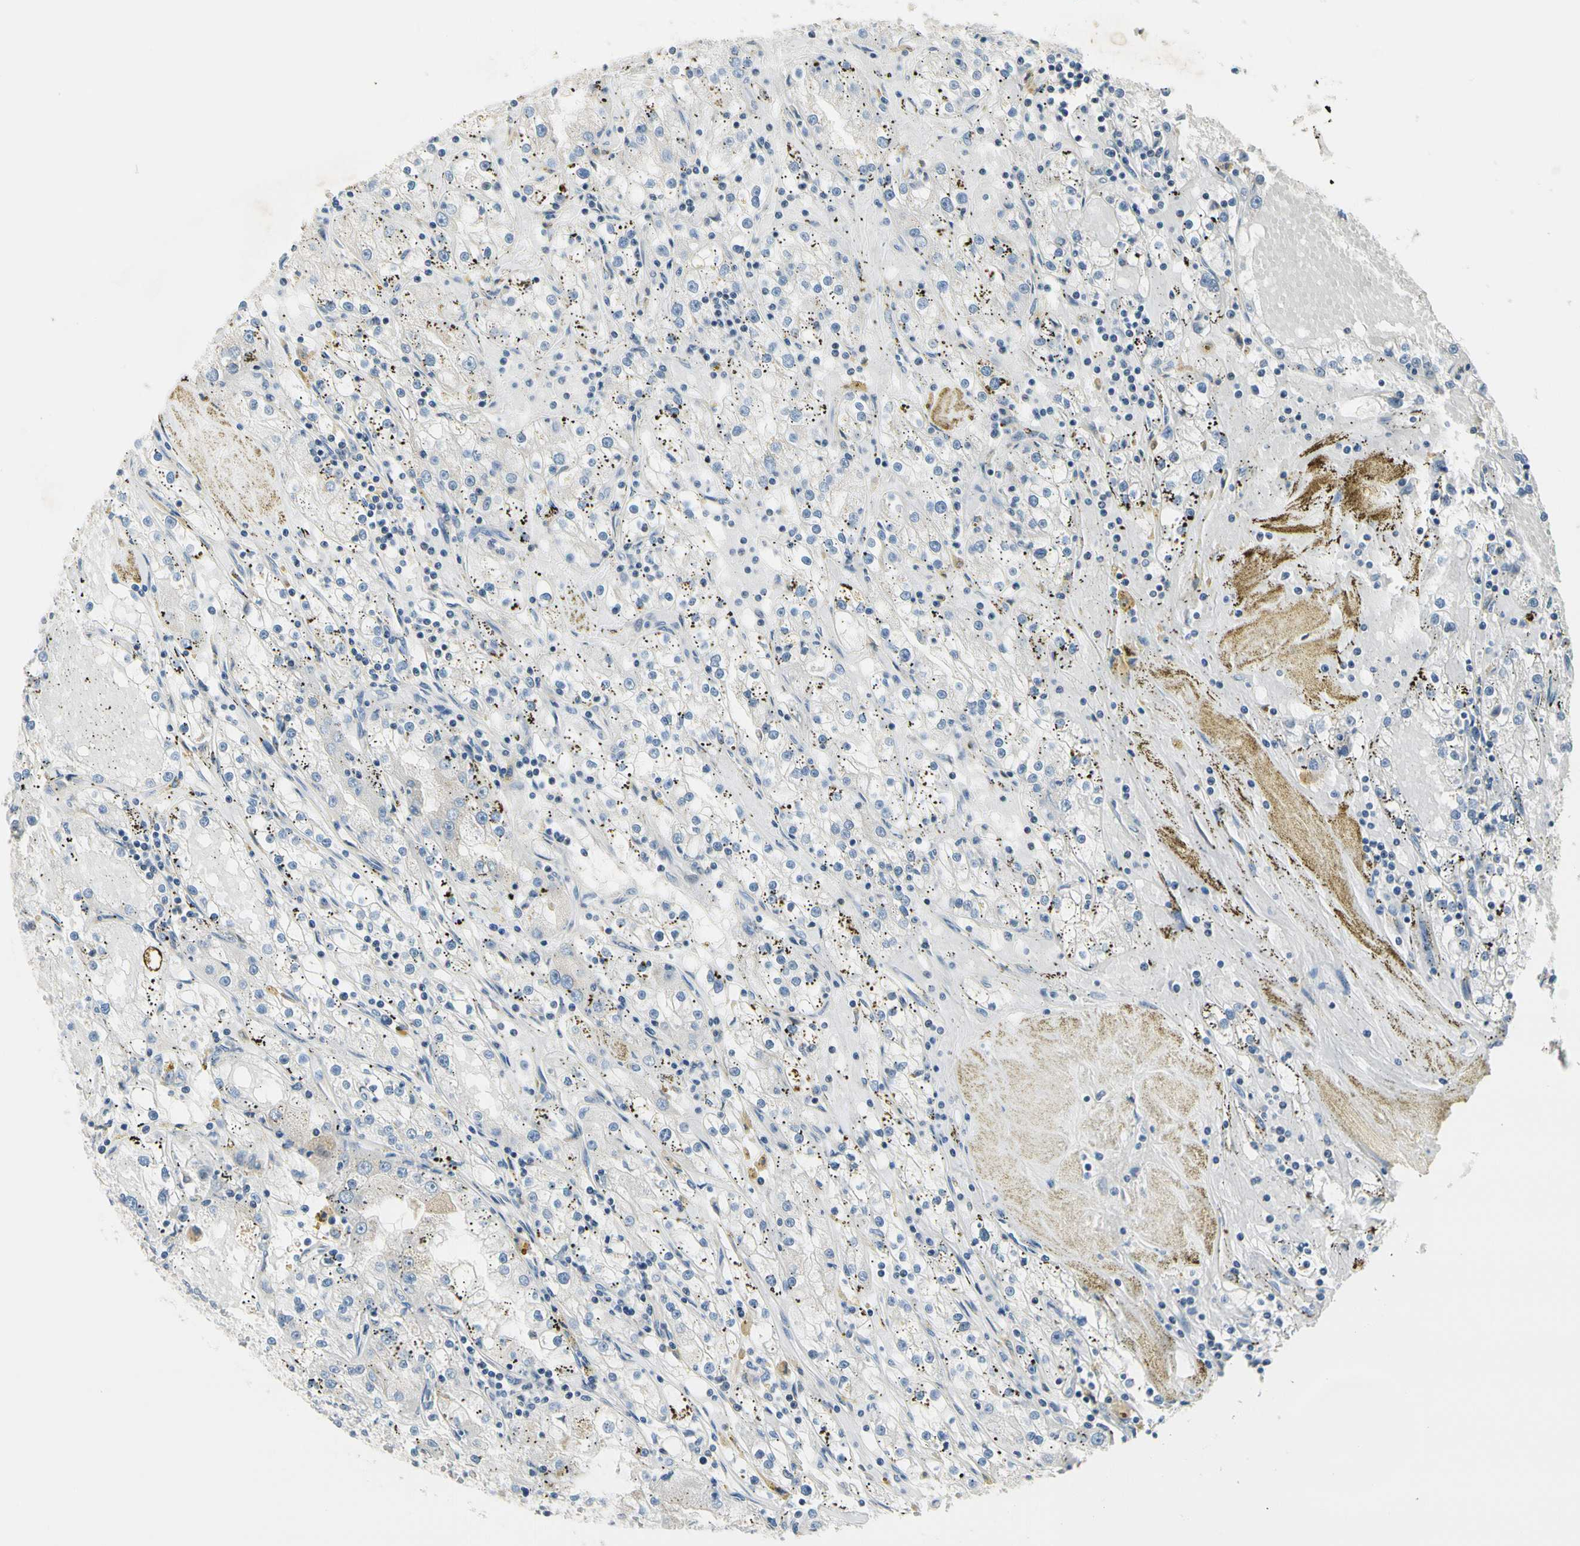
{"staining": {"intensity": "negative", "quantity": "none", "location": "none"}, "tissue": "renal cancer", "cell_type": "Tumor cells", "image_type": "cancer", "snomed": [{"axis": "morphology", "description": "Adenocarcinoma, NOS"}, {"axis": "topography", "description": "Kidney"}], "caption": "High magnification brightfield microscopy of renal cancer (adenocarcinoma) stained with DAB (3,3'-diaminobenzidine) (brown) and counterstained with hematoxylin (blue): tumor cells show no significant expression. (DAB (3,3'-diaminobenzidine) immunohistochemistry, high magnification).", "gene": "NPDC1", "patient": {"sex": "male", "age": 56}}